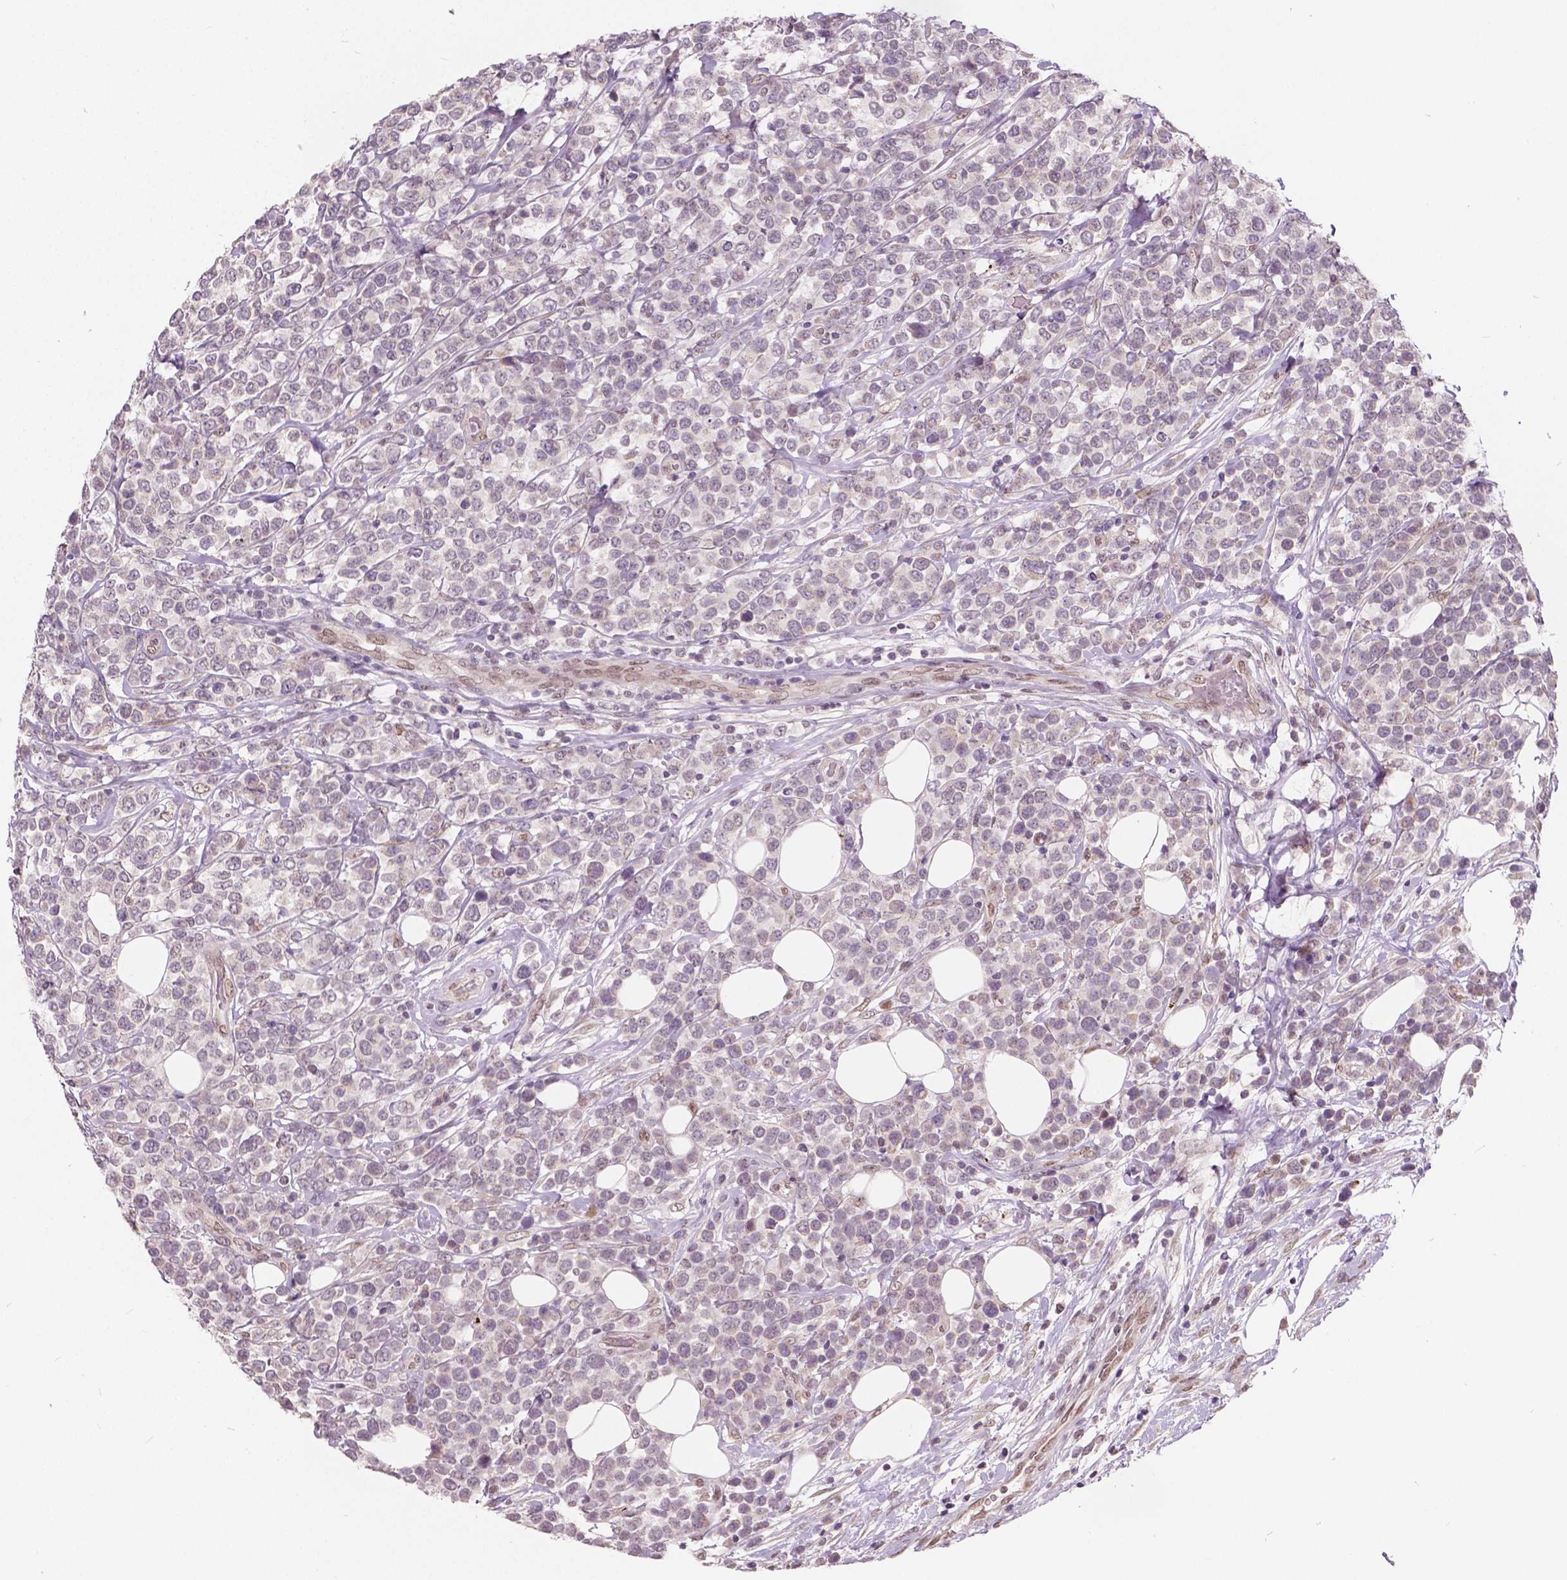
{"staining": {"intensity": "negative", "quantity": "none", "location": "none"}, "tissue": "lymphoma", "cell_type": "Tumor cells", "image_type": "cancer", "snomed": [{"axis": "morphology", "description": "Malignant lymphoma, non-Hodgkin's type, High grade"}, {"axis": "topography", "description": "Soft tissue"}], "caption": "This histopathology image is of malignant lymphoma, non-Hodgkin's type (high-grade) stained with IHC to label a protein in brown with the nuclei are counter-stained blue. There is no expression in tumor cells. (DAB immunohistochemistry (IHC), high magnification).", "gene": "HMBOX1", "patient": {"sex": "female", "age": 56}}